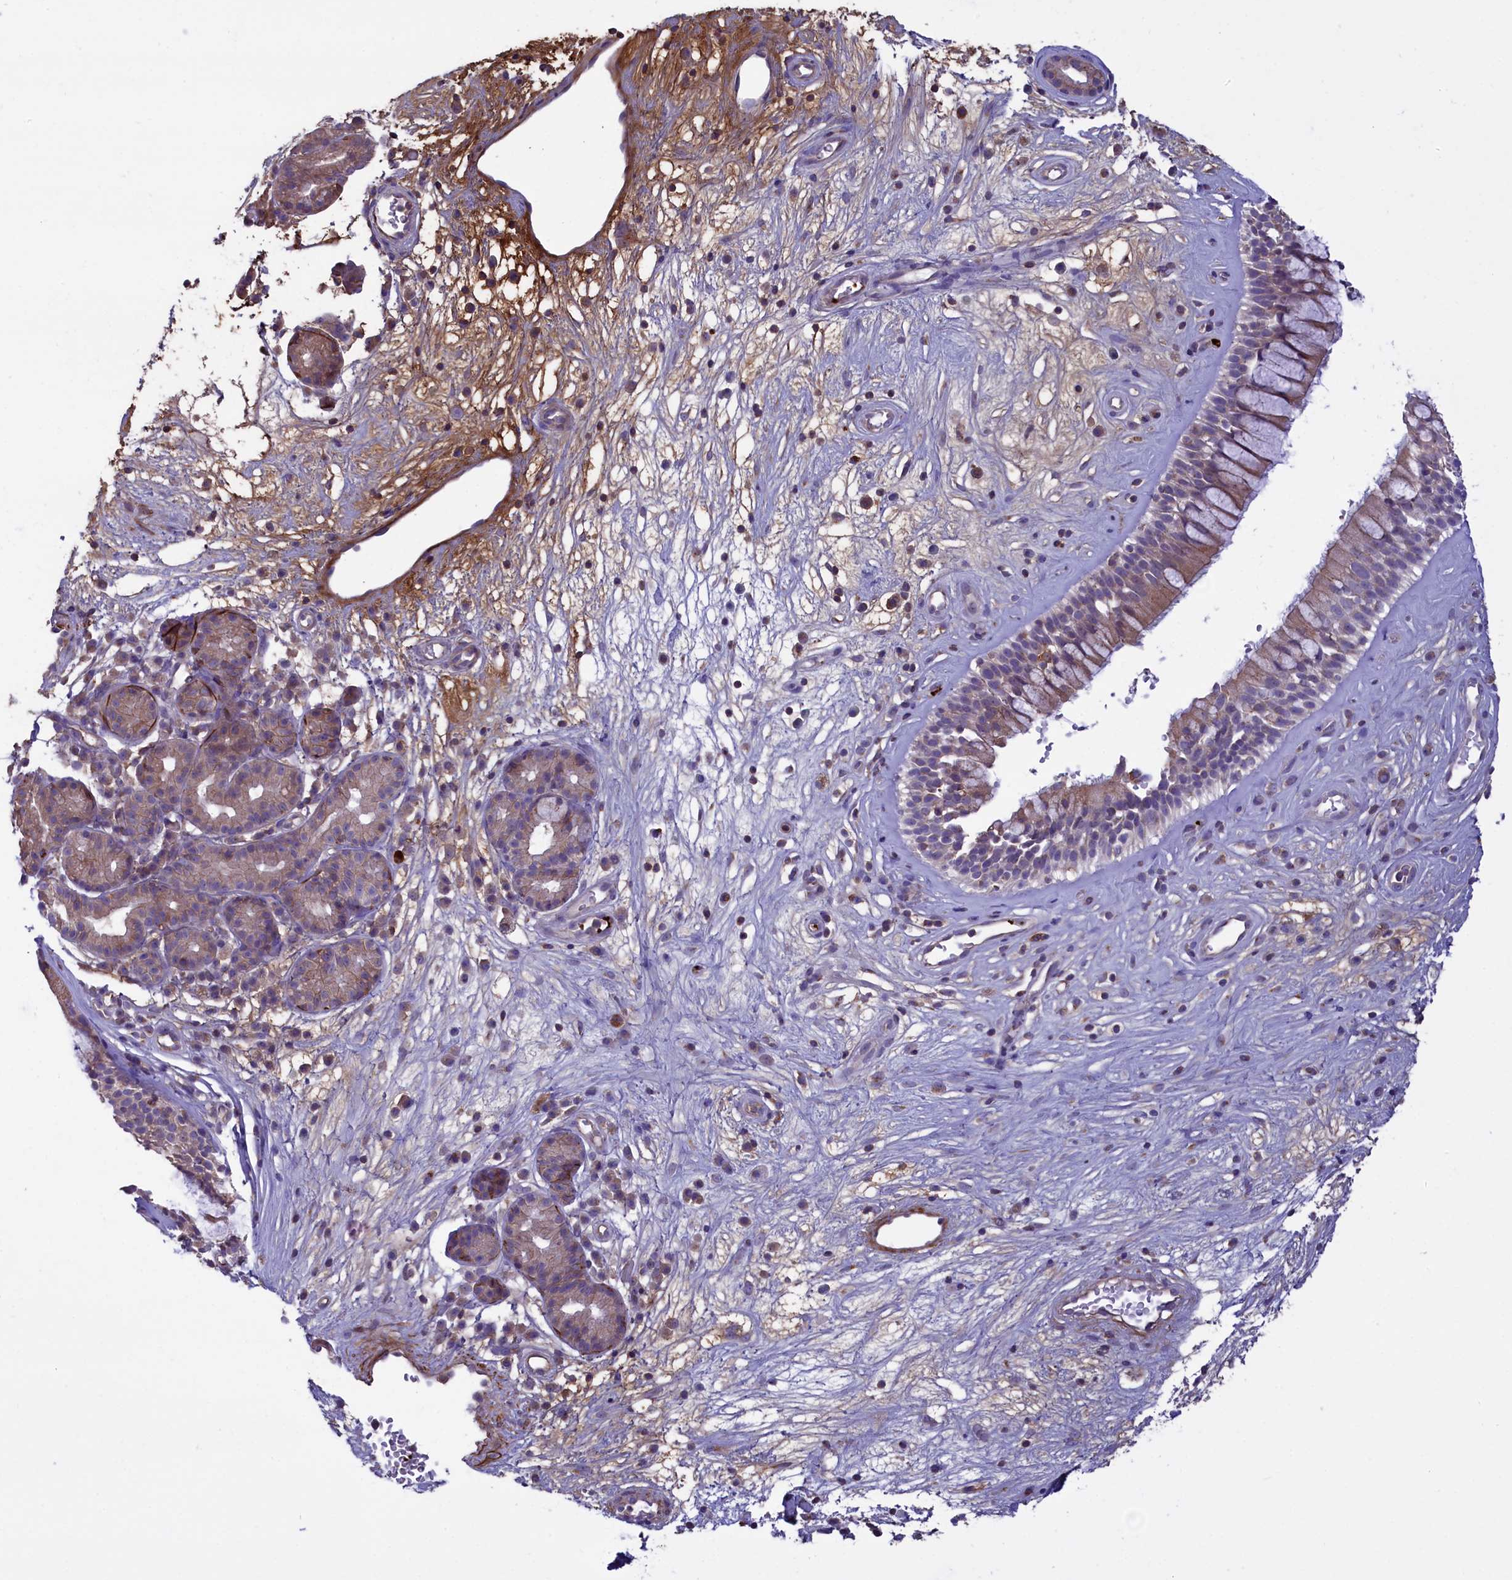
{"staining": {"intensity": "weak", "quantity": "25%-75%", "location": "cytoplasmic/membranous"}, "tissue": "nasopharynx", "cell_type": "Respiratory epithelial cells", "image_type": "normal", "snomed": [{"axis": "morphology", "description": "Normal tissue, NOS"}, {"axis": "topography", "description": "Nasopharynx"}], "caption": "This image displays benign nasopharynx stained with immunohistochemistry (IHC) to label a protein in brown. The cytoplasmic/membranous of respiratory epithelial cells show weak positivity for the protein. Nuclei are counter-stained blue.", "gene": "HEATR3", "patient": {"sex": "male", "age": 32}}